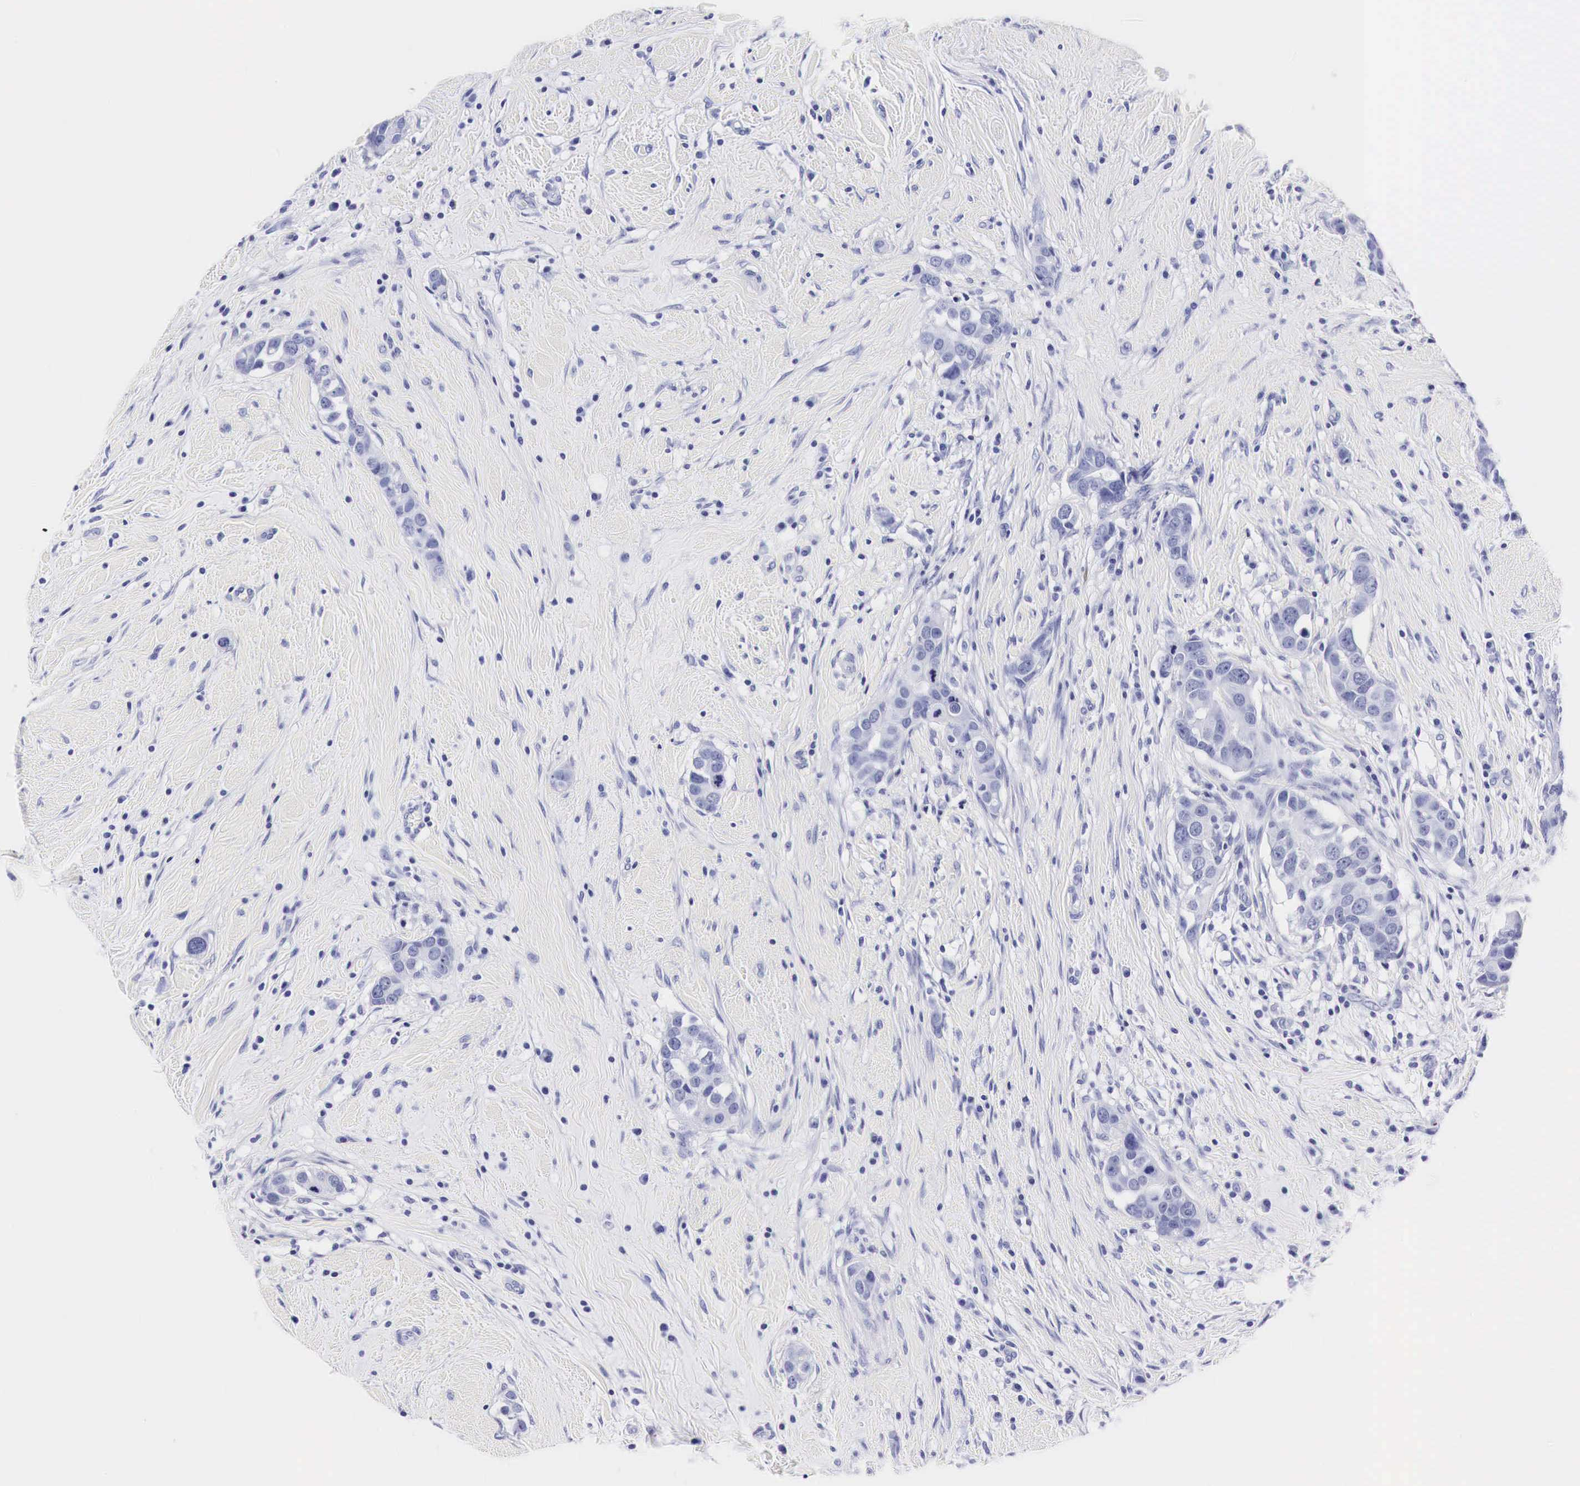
{"staining": {"intensity": "negative", "quantity": "none", "location": "none"}, "tissue": "breast cancer", "cell_type": "Tumor cells", "image_type": "cancer", "snomed": [{"axis": "morphology", "description": "Duct carcinoma"}, {"axis": "topography", "description": "Breast"}], "caption": "Immunohistochemistry (IHC) micrograph of human breast infiltrating ductal carcinoma stained for a protein (brown), which reveals no expression in tumor cells.", "gene": "ACP3", "patient": {"sex": "female", "age": 55}}